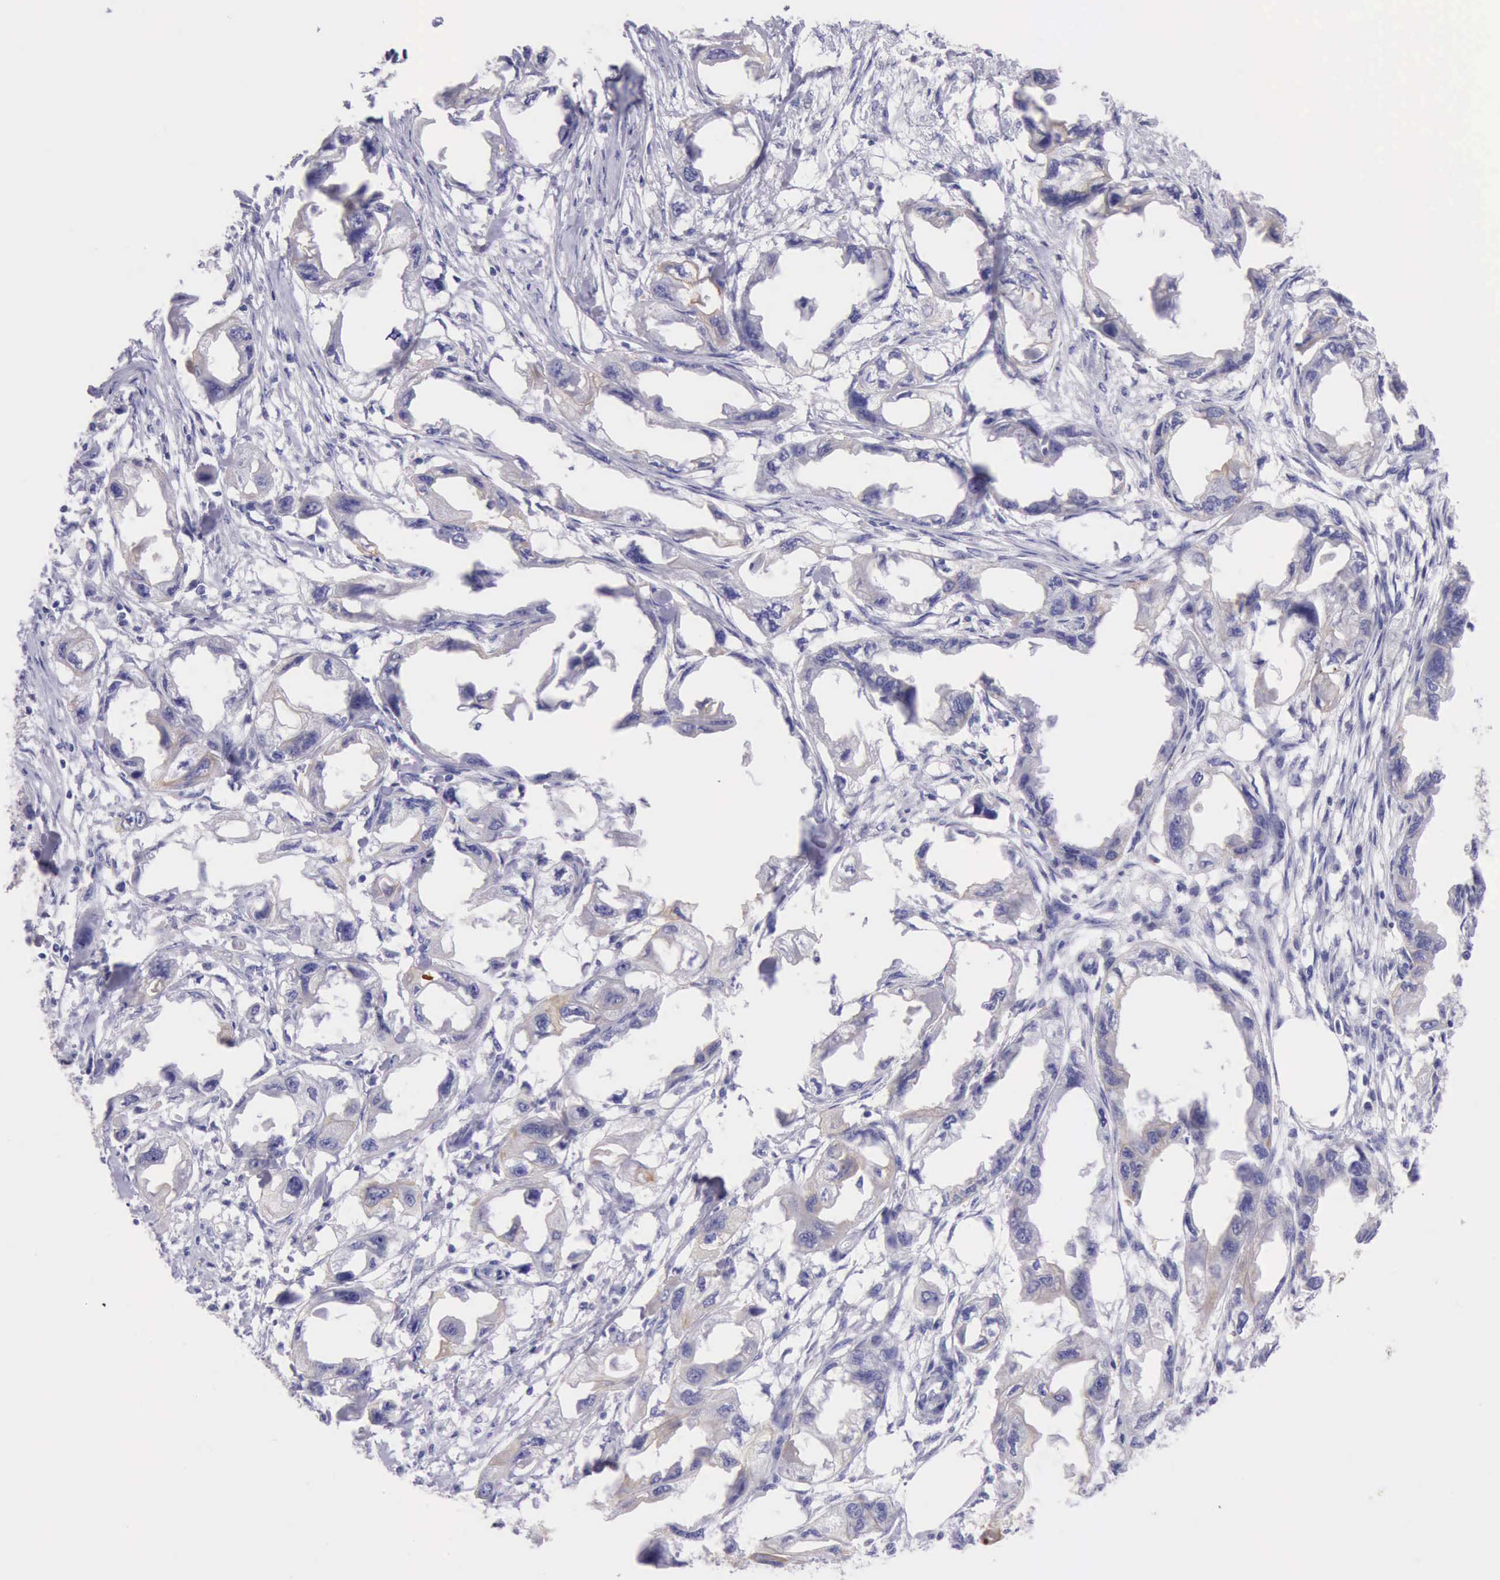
{"staining": {"intensity": "negative", "quantity": "none", "location": "none"}, "tissue": "endometrial cancer", "cell_type": "Tumor cells", "image_type": "cancer", "snomed": [{"axis": "morphology", "description": "Adenocarcinoma, NOS"}, {"axis": "topography", "description": "Endometrium"}], "caption": "A photomicrograph of human endometrial adenocarcinoma is negative for staining in tumor cells.", "gene": "KRT8", "patient": {"sex": "female", "age": 67}}